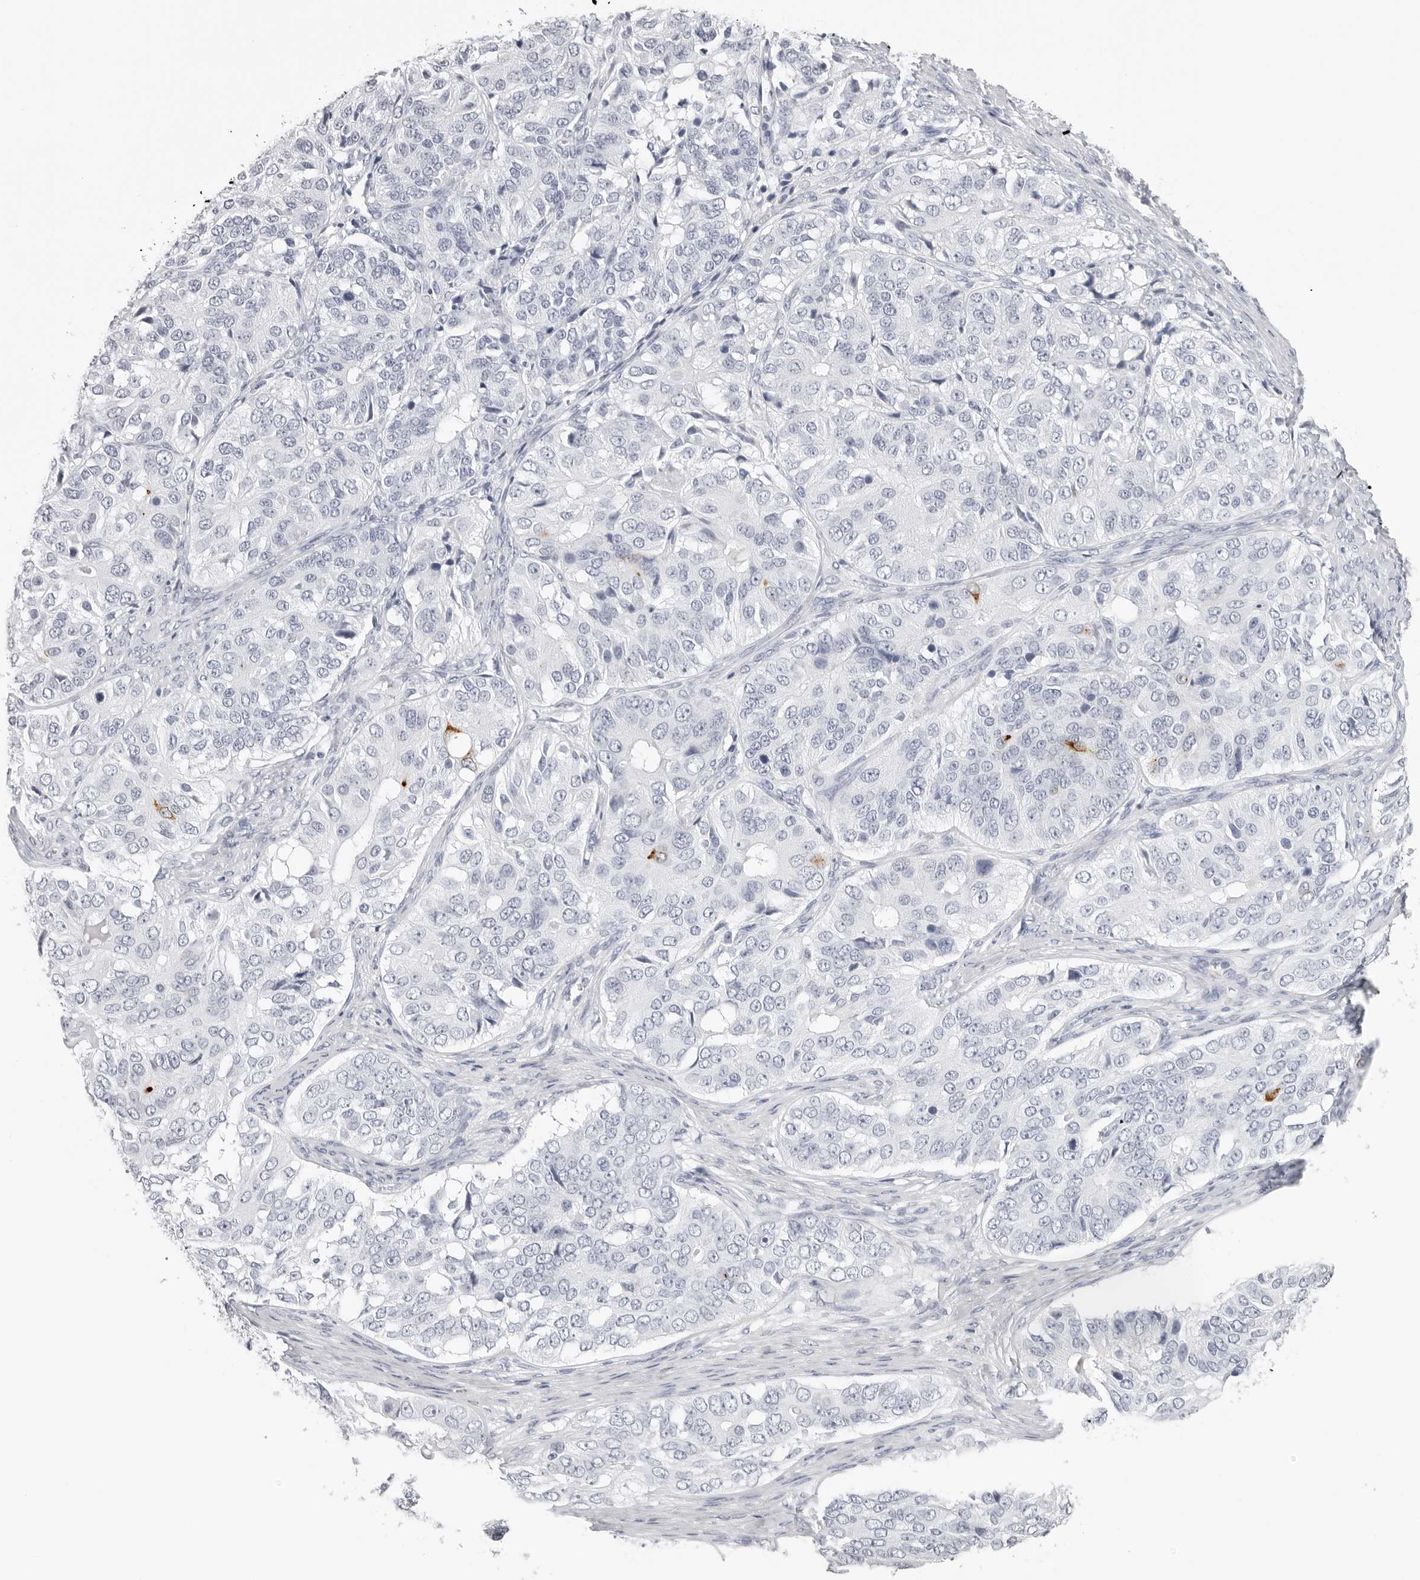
{"staining": {"intensity": "negative", "quantity": "none", "location": "none"}, "tissue": "ovarian cancer", "cell_type": "Tumor cells", "image_type": "cancer", "snomed": [{"axis": "morphology", "description": "Carcinoma, endometroid"}, {"axis": "topography", "description": "Ovary"}], "caption": "An image of human endometroid carcinoma (ovarian) is negative for staining in tumor cells. (DAB immunohistochemistry (IHC), high magnification).", "gene": "CST5", "patient": {"sex": "female", "age": 51}}